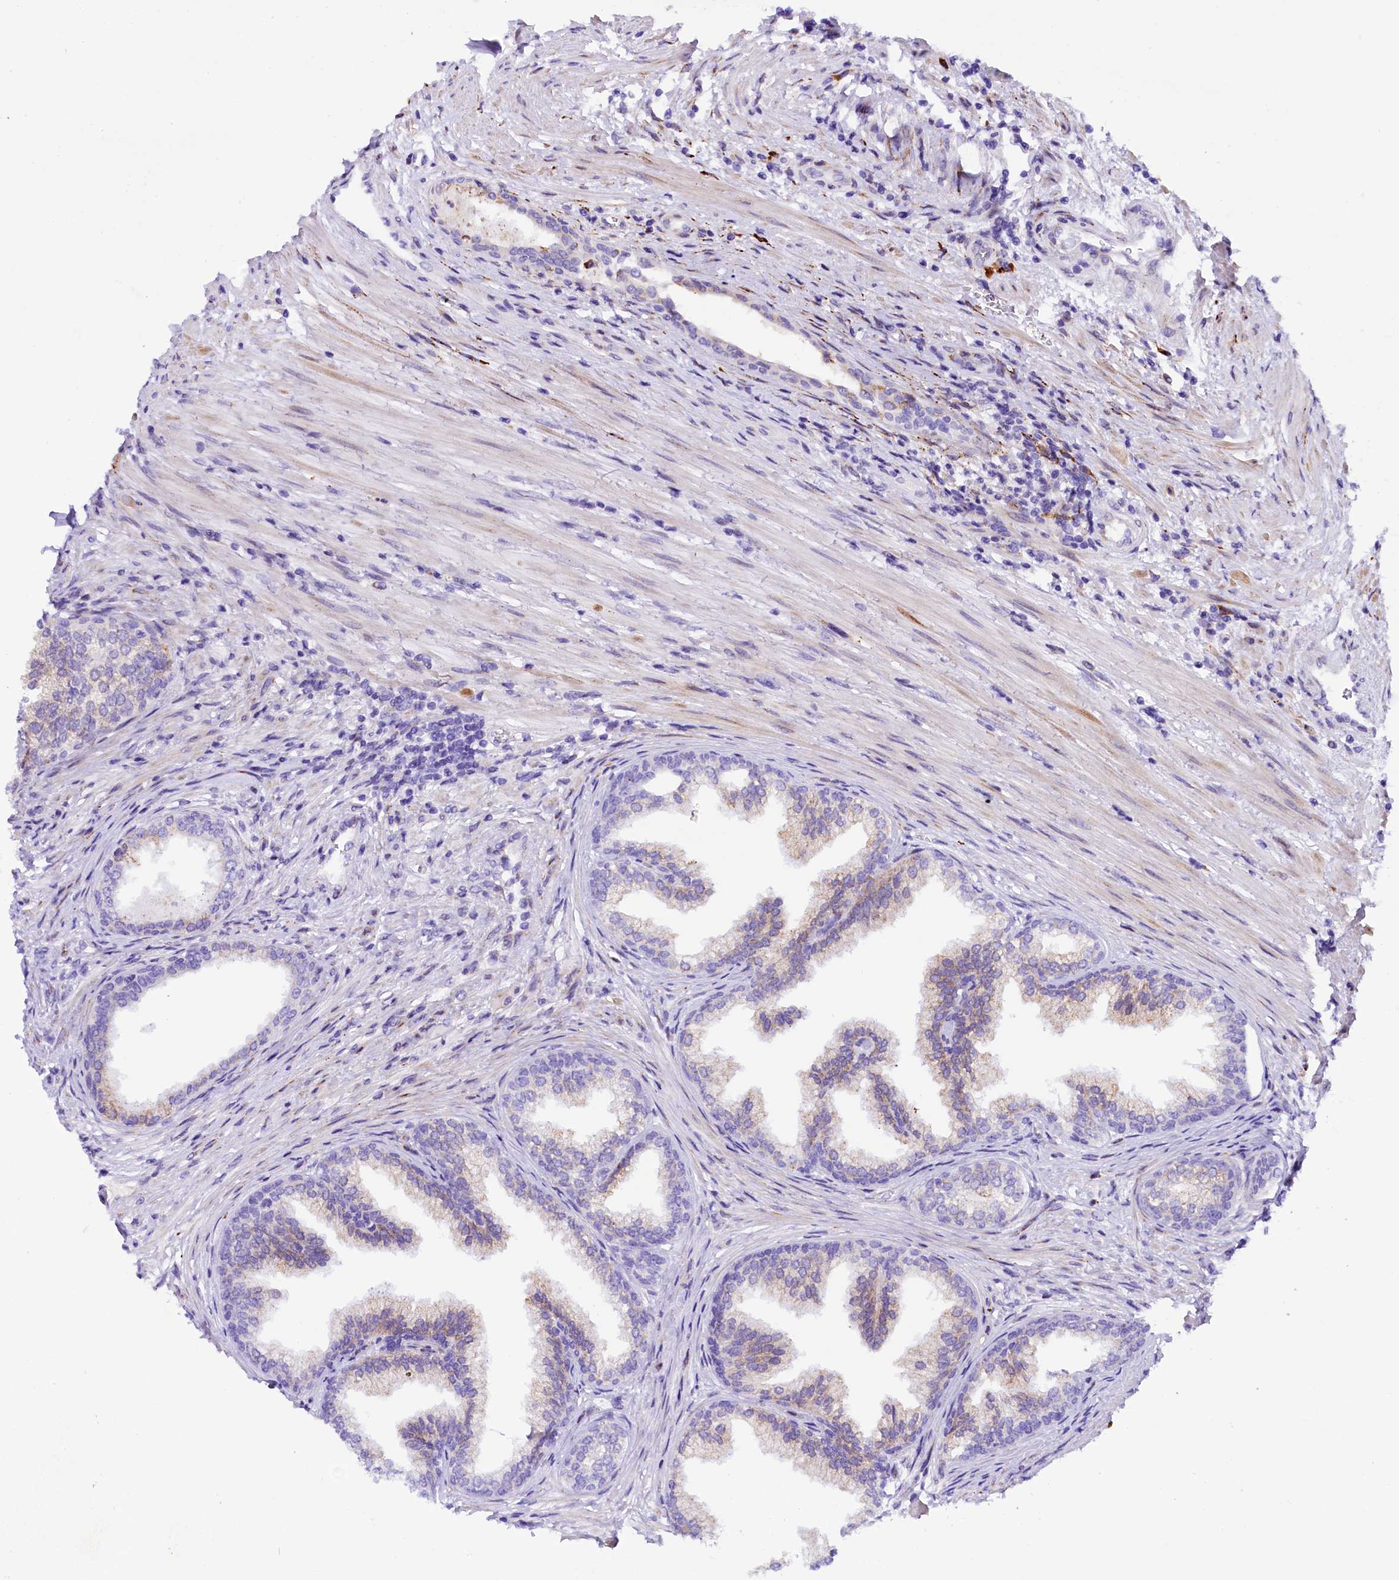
{"staining": {"intensity": "moderate", "quantity": "25%-75%", "location": "cytoplasmic/membranous"}, "tissue": "prostate", "cell_type": "Glandular cells", "image_type": "normal", "snomed": [{"axis": "morphology", "description": "Normal tissue, NOS"}, {"axis": "topography", "description": "Prostate"}], "caption": "The immunohistochemical stain highlights moderate cytoplasmic/membranous expression in glandular cells of unremarkable prostate.", "gene": "CMTR2", "patient": {"sex": "male", "age": 76}}